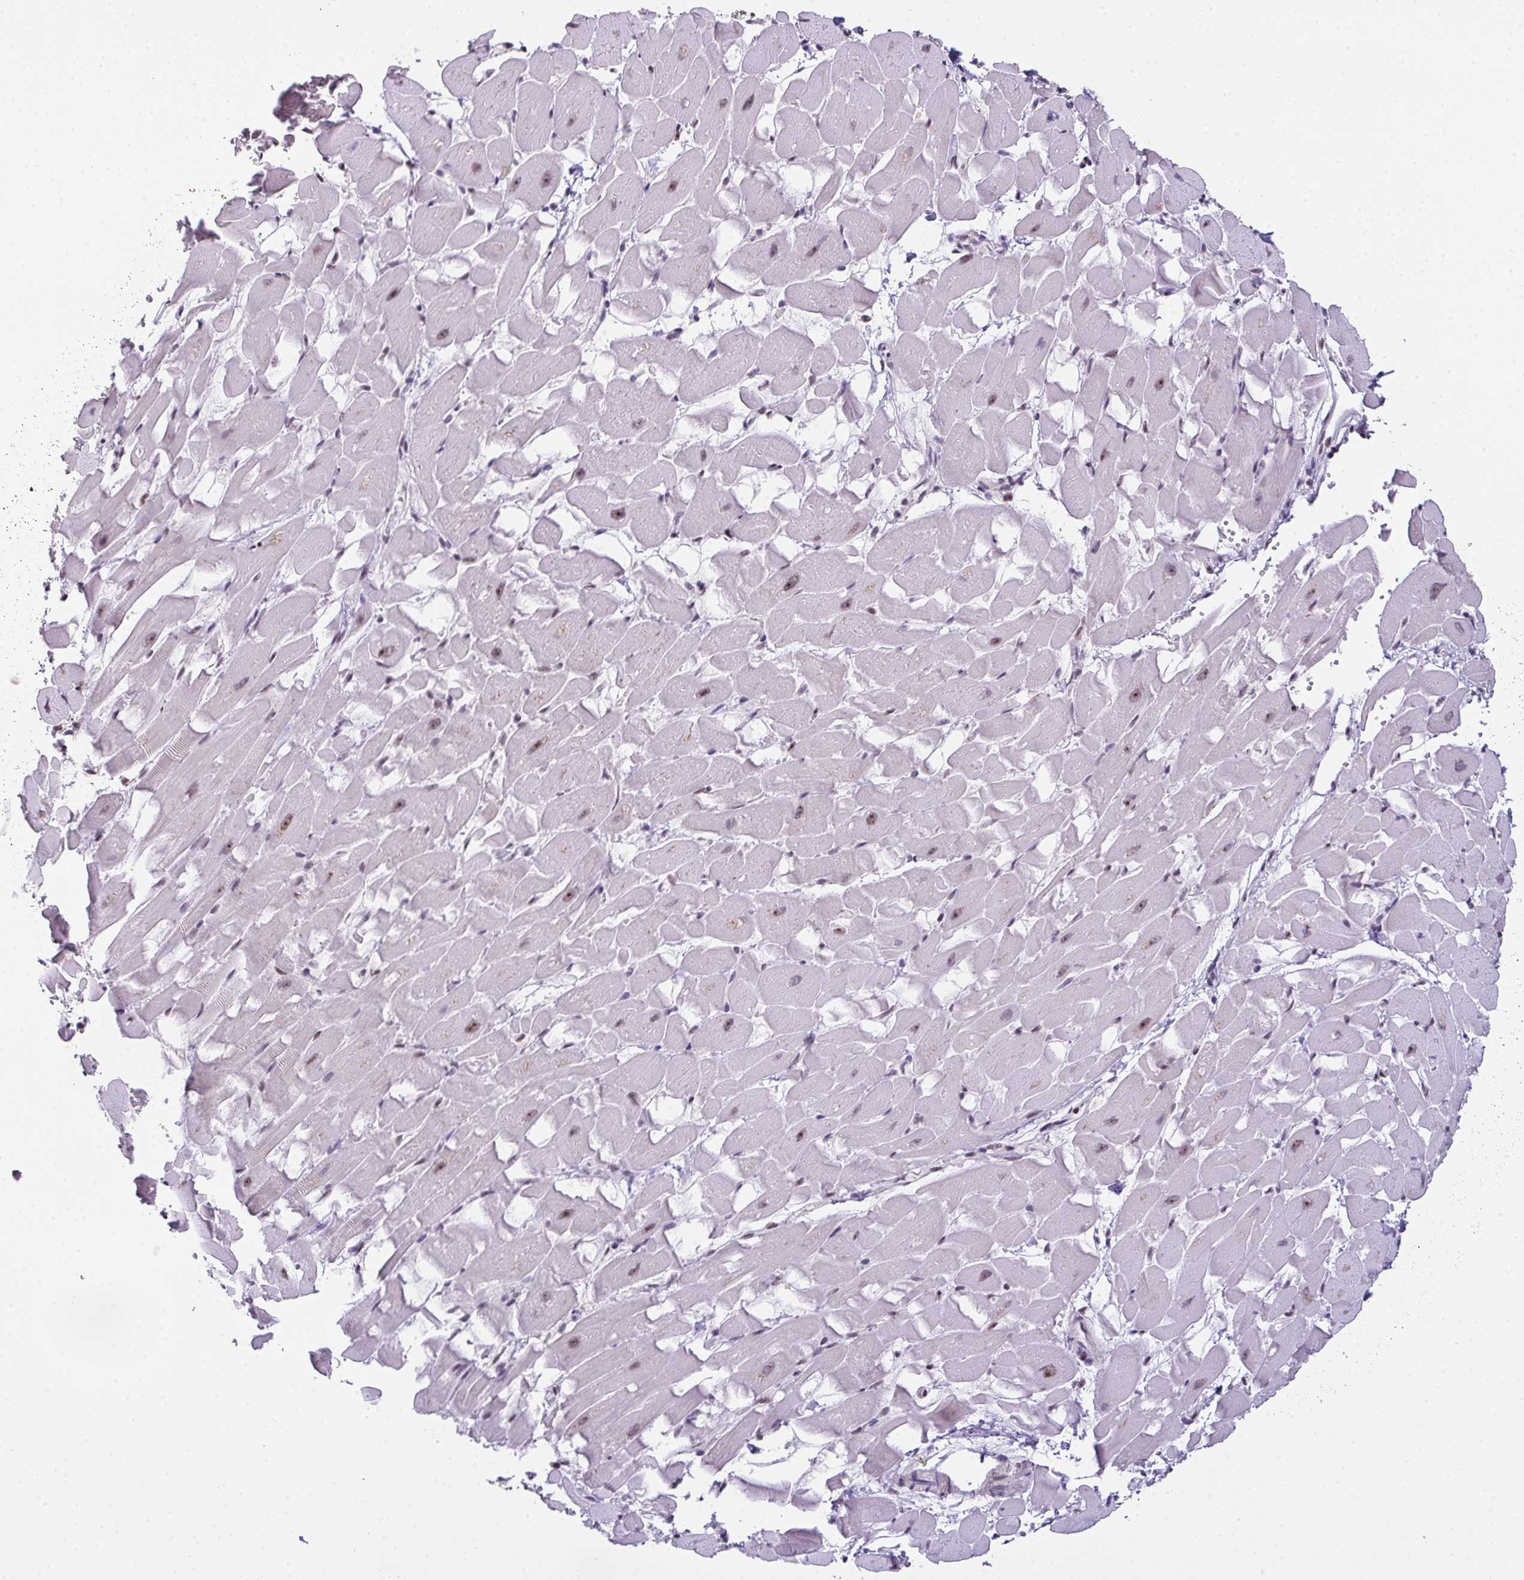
{"staining": {"intensity": "weak", "quantity": "25%-75%", "location": "nuclear"}, "tissue": "heart muscle", "cell_type": "Cardiomyocytes", "image_type": "normal", "snomed": [{"axis": "morphology", "description": "Normal tissue, NOS"}, {"axis": "topography", "description": "Heart"}], "caption": "Immunohistochemical staining of benign heart muscle displays weak nuclear protein expression in about 25%-75% of cardiomyocytes. The protein is stained brown, and the nuclei are stained in blue (DAB IHC with brightfield microscopy, high magnification).", "gene": "ZNF800", "patient": {"sex": "male", "age": 37}}